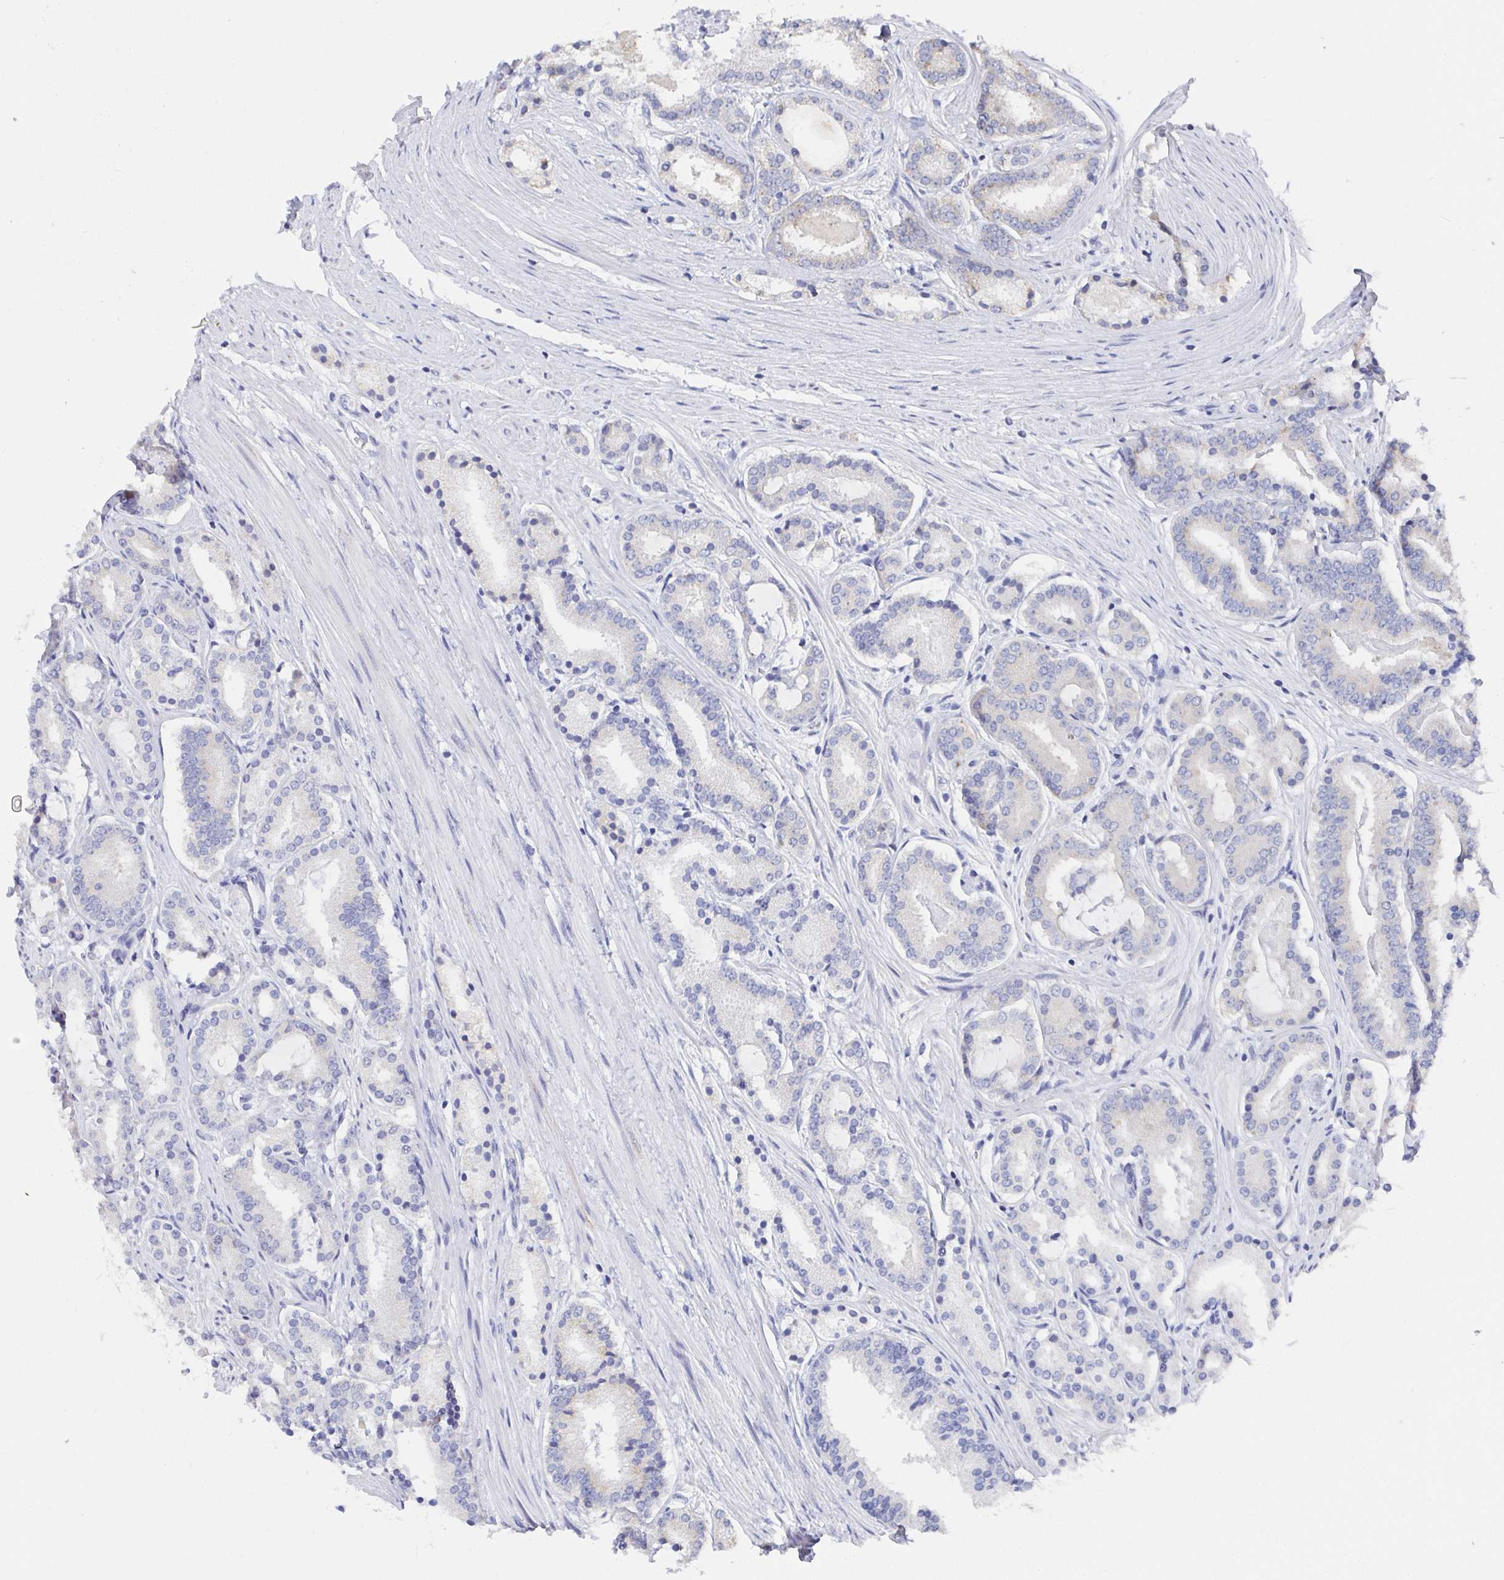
{"staining": {"intensity": "moderate", "quantity": "25%-75%", "location": "cytoplasmic/membranous"}, "tissue": "prostate cancer", "cell_type": "Tumor cells", "image_type": "cancer", "snomed": [{"axis": "morphology", "description": "Adenocarcinoma, High grade"}, {"axis": "topography", "description": "Prostate"}], "caption": "The histopathology image reveals immunohistochemical staining of prostate cancer. There is moderate cytoplasmic/membranous positivity is appreciated in approximately 25%-75% of tumor cells. Nuclei are stained in blue.", "gene": "TAS2R39", "patient": {"sex": "male", "age": 63}}